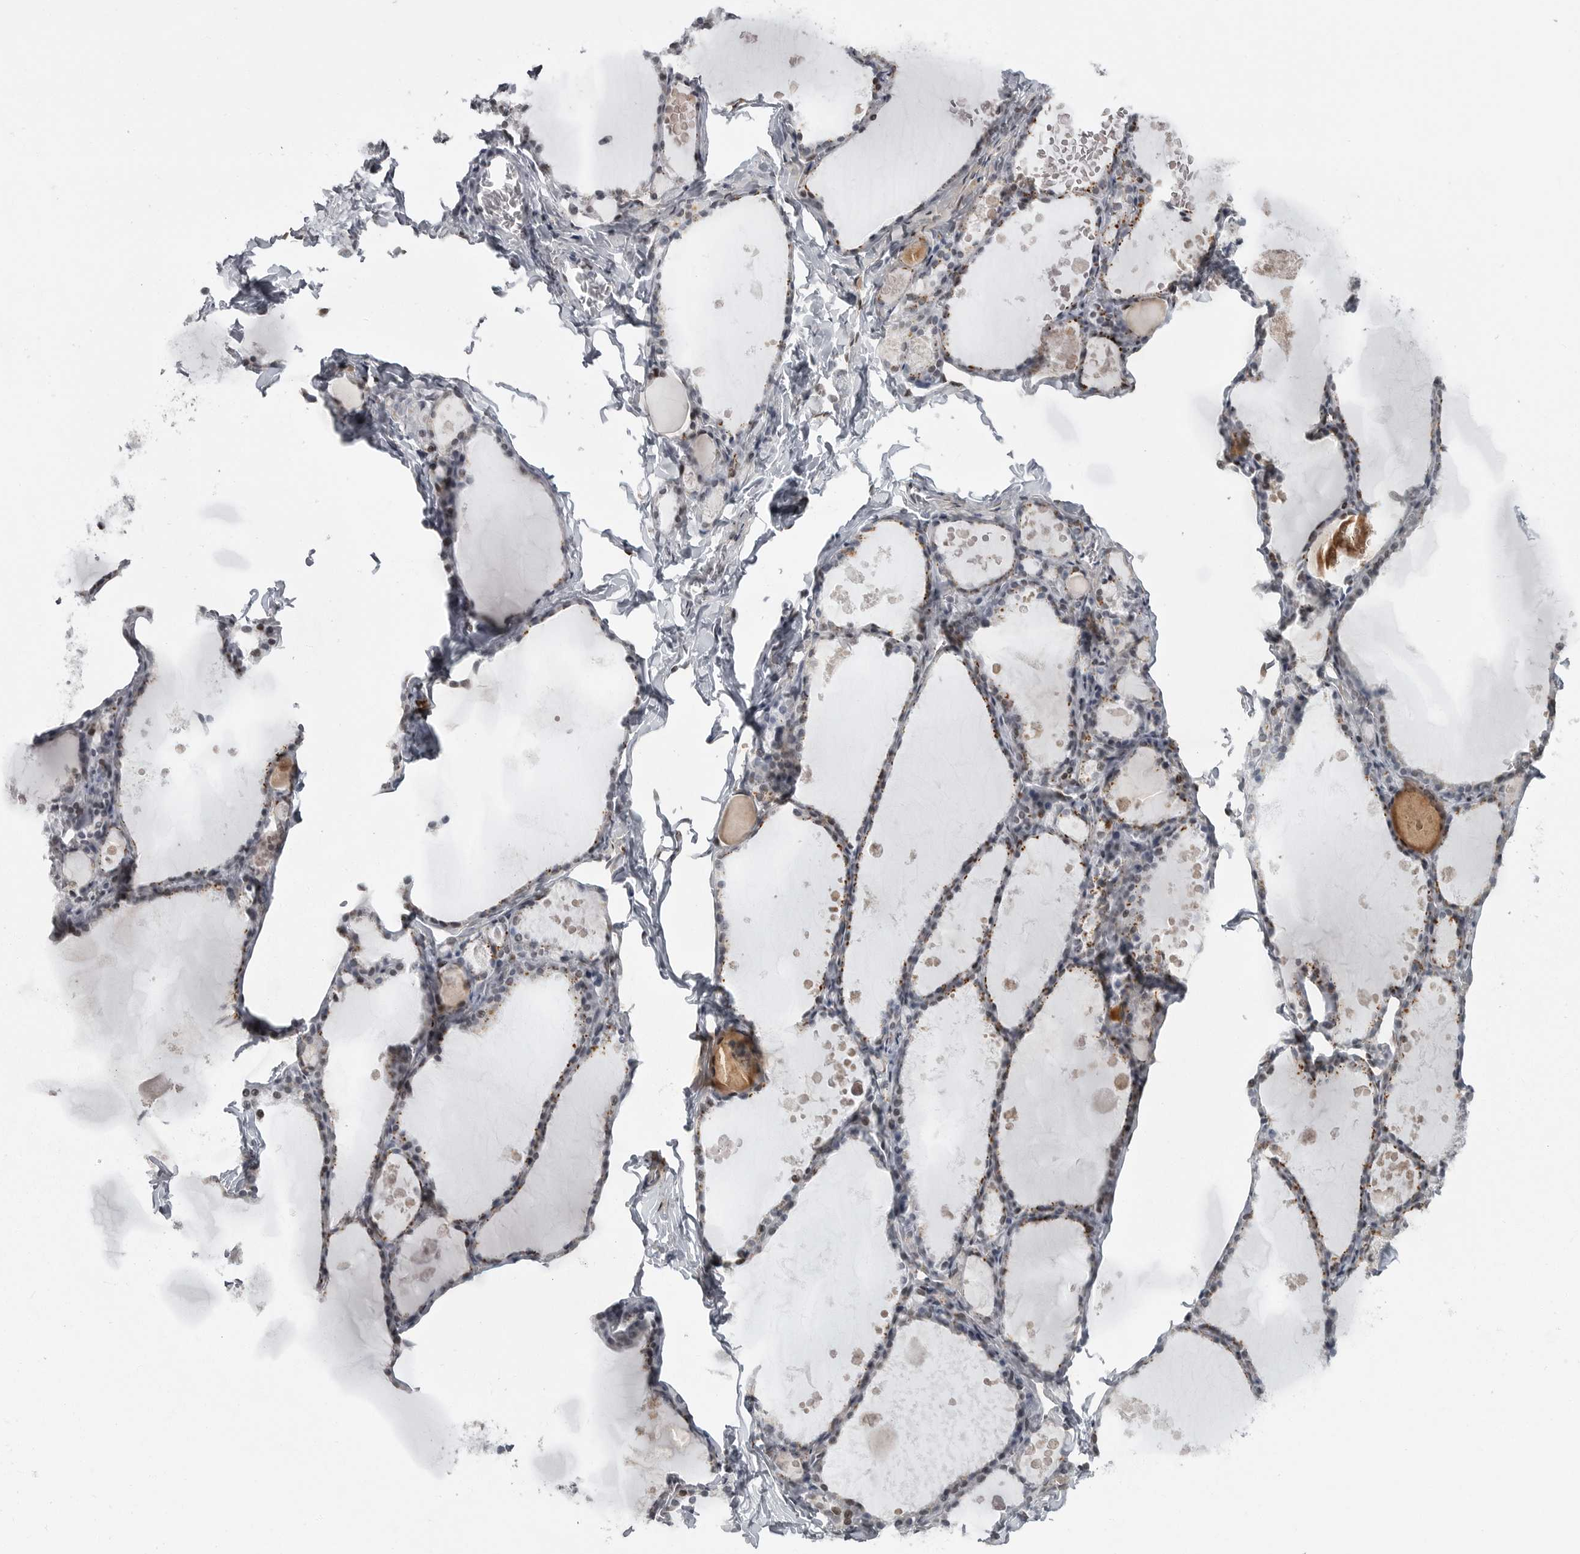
{"staining": {"intensity": "moderate", "quantity": "25%-75%", "location": "cytoplasmic/membranous,nuclear"}, "tissue": "thyroid gland", "cell_type": "Glandular cells", "image_type": "normal", "snomed": [{"axis": "morphology", "description": "Normal tissue, NOS"}, {"axis": "topography", "description": "Thyroid gland"}], "caption": "Immunohistochemistry of unremarkable human thyroid gland shows medium levels of moderate cytoplasmic/membranous,nuclear expression in about 25%-75% of glandular cells.", "gene": "HMGN3", "patient": {"sex": "male", "age": 56}}